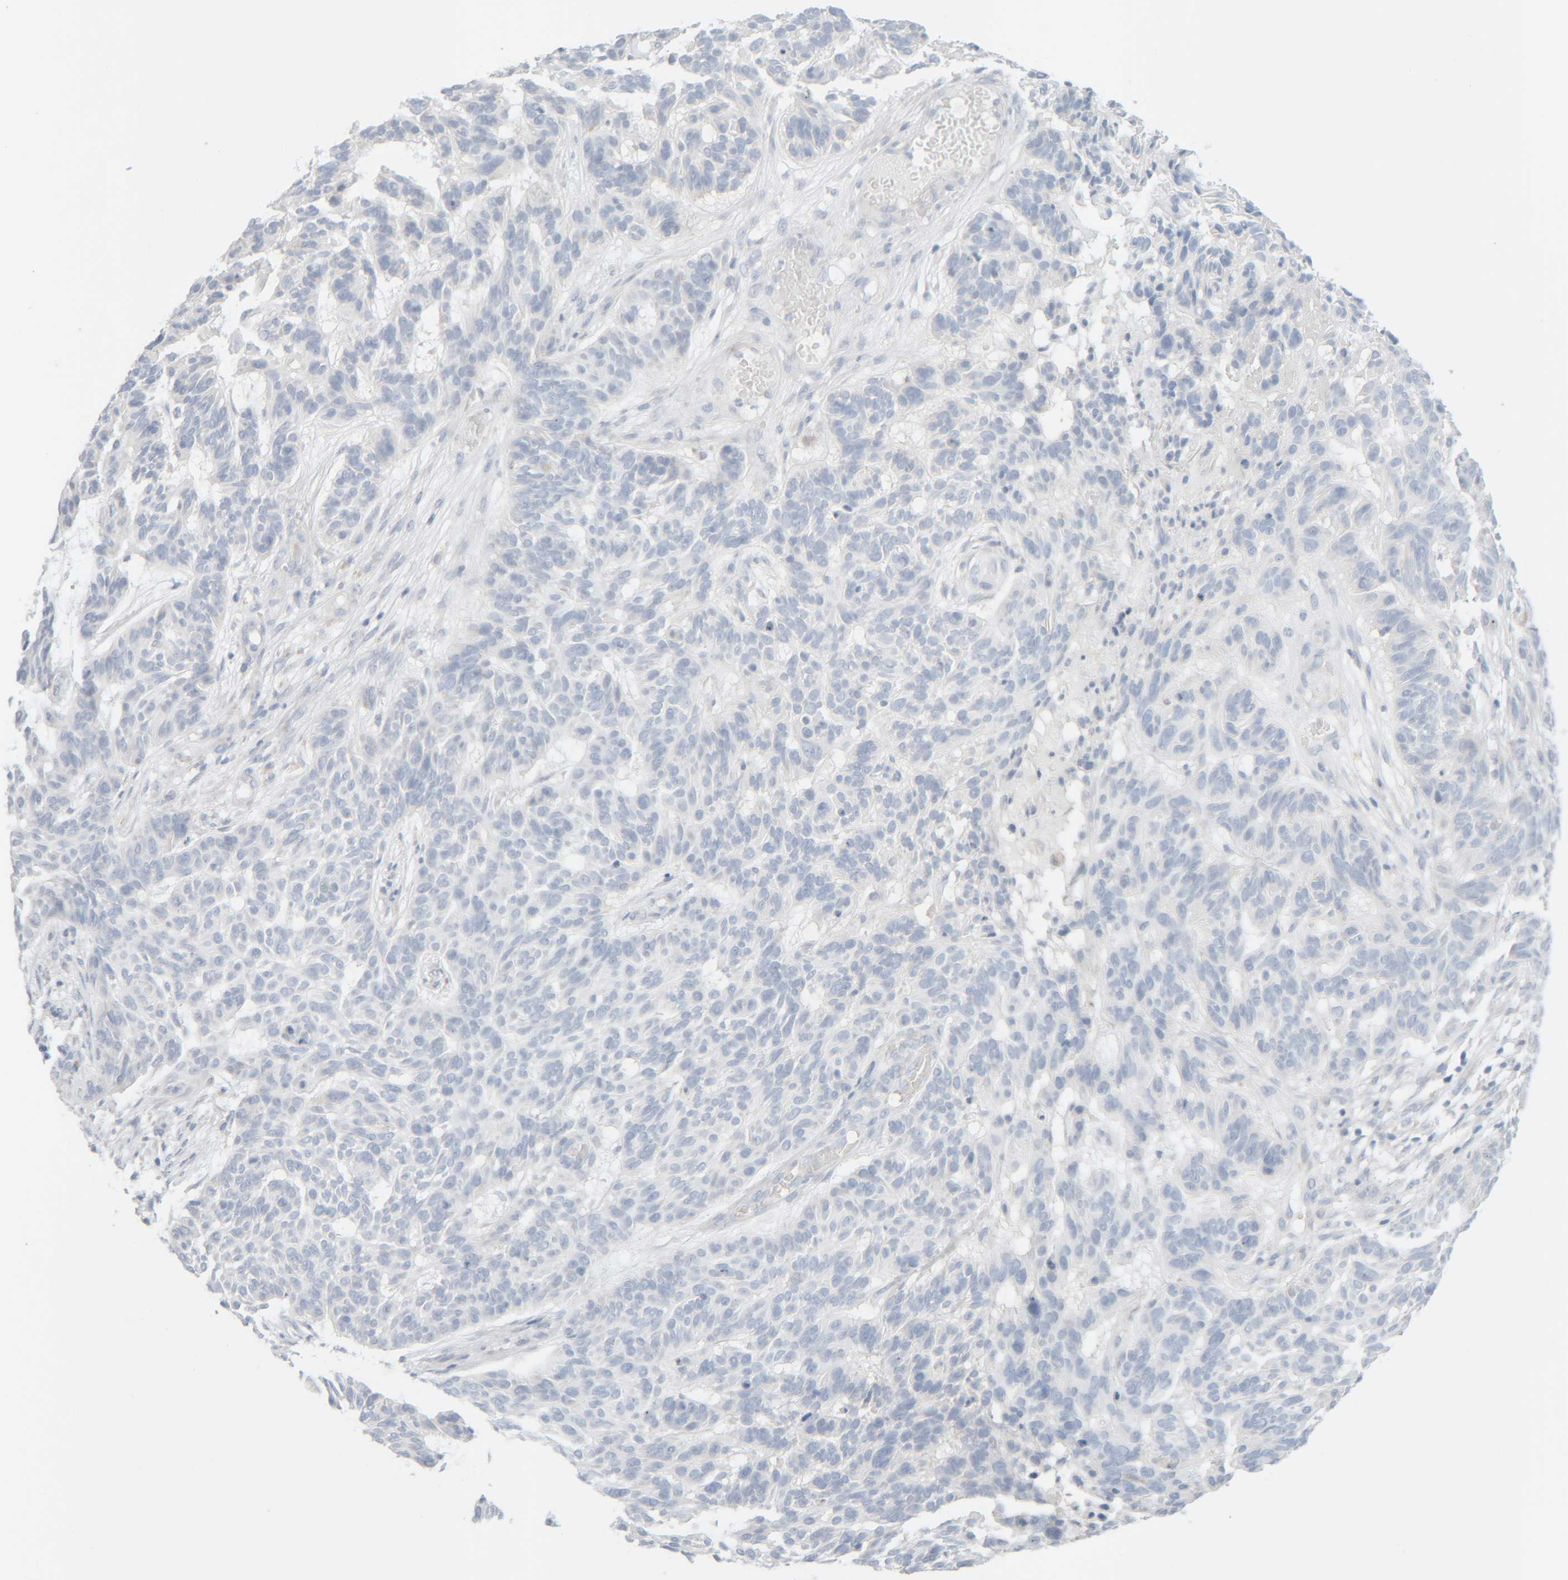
{"staining": {"intensity": "negative", "quantity": "none", "location": "none"}, "tissue": "skin cancer", "cell_type": "Tumor cells", "image_type": "cancer", "snomed": [{"axis": "morphology", "description": "Basal cell carcinoma"}, {"axis": "topography", "description": "Skin"}], "caption": "Photomicrograph shows no protein positivity in tumor cells of basal cell carcinoma (skin) tissue.", "gene": "RIDA", "patient": {"sex": "male", "age": 85}}